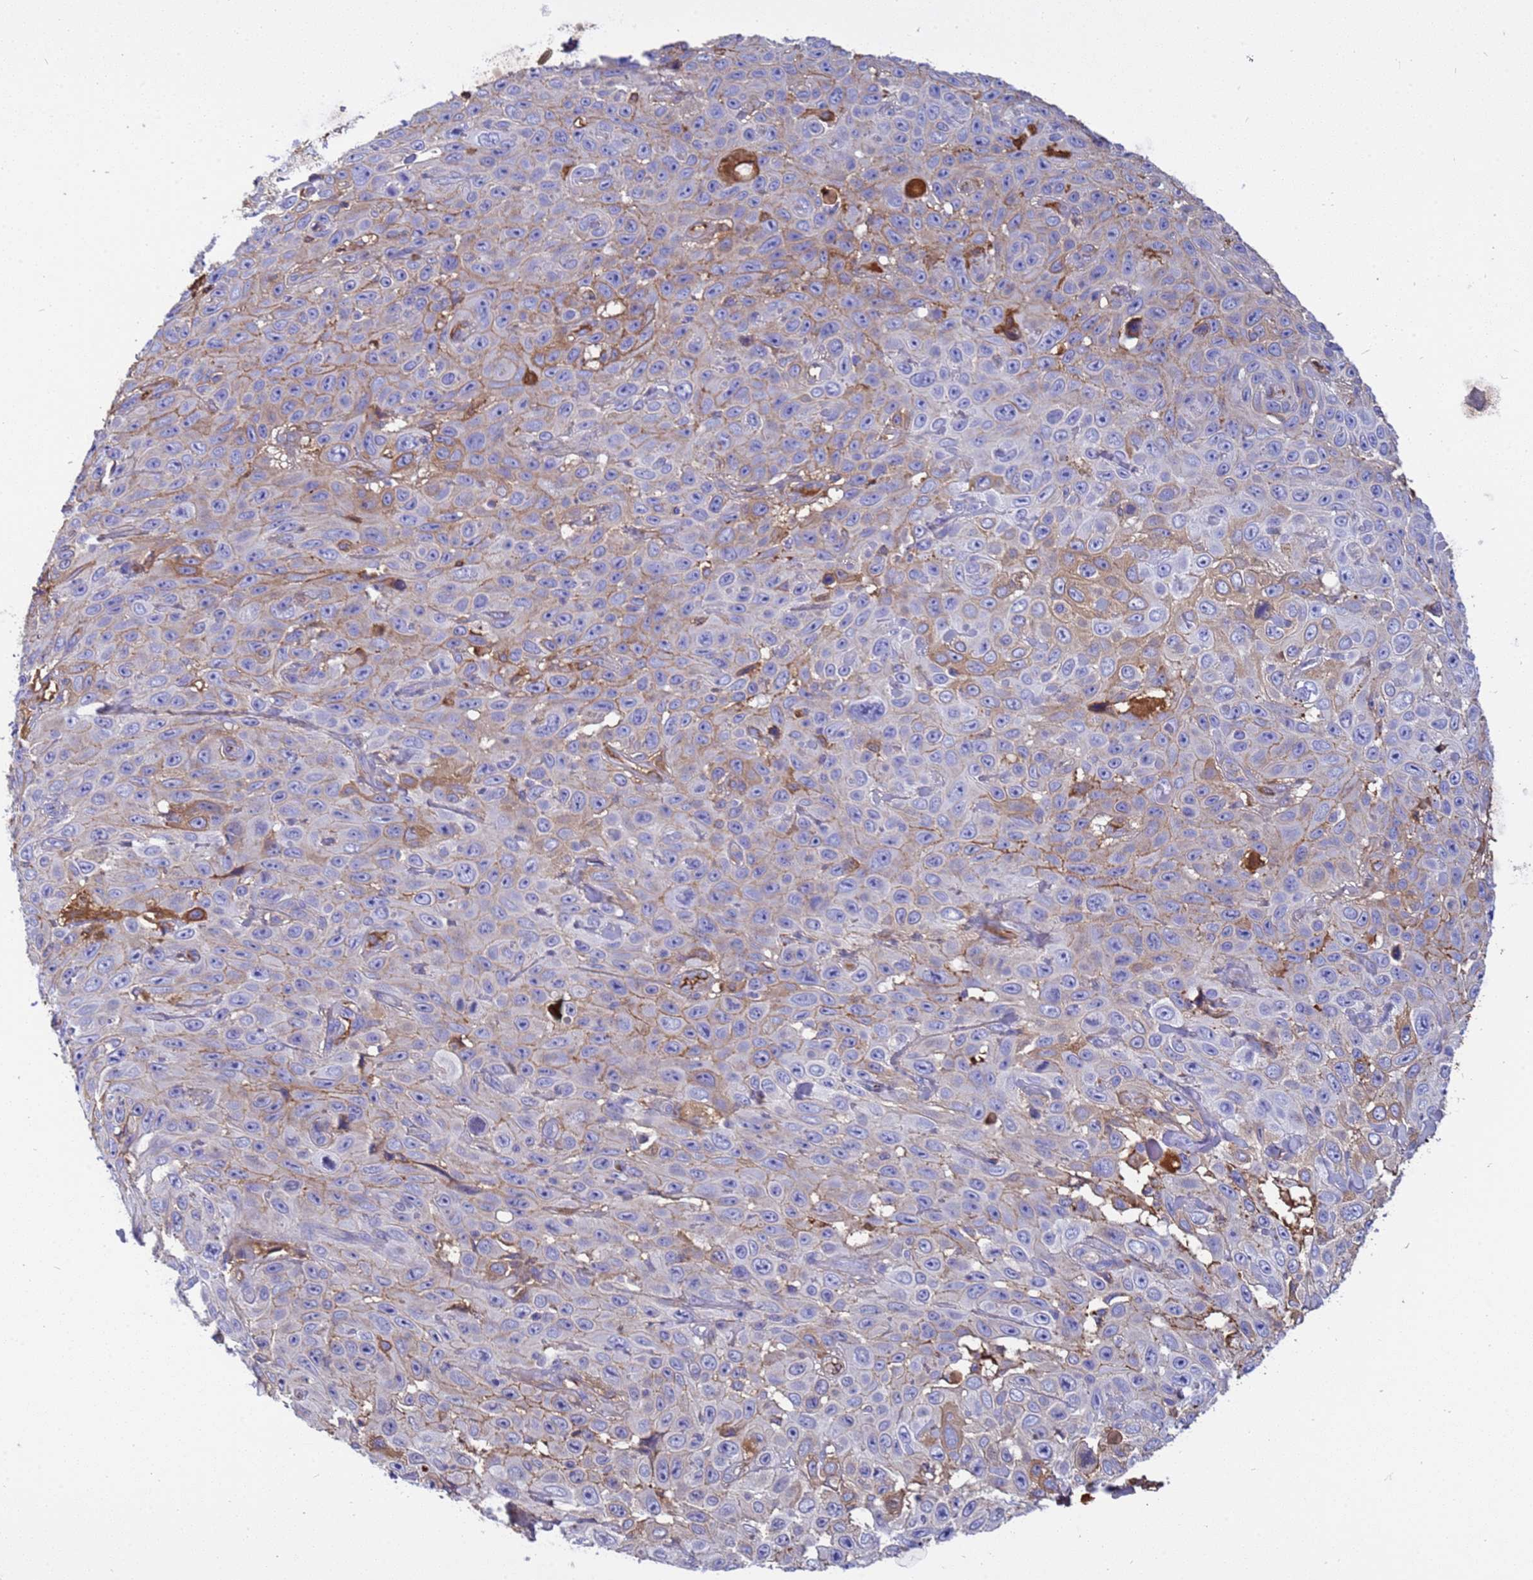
{"staining": {"intensity": "moderate", "quantity": "<25%", "location": "cytoplasmic/membranous"}, "tissue": "skin cancer", "cell_type": "Tumor cells", "image_type": "cancer", "snomed": [{"axis": "morphology", "description": "Squamous cell carcinoma, NOS"}, {"axis": "topography", "description": "Skin"}], "caption": "Immunohistochemical staining of skin cancer (squamous cell carcinoma) reveals low levels of moderate cytoplasmic/membranous positivity in about <25% of tumor cells.", "gene": "H1-7", "patient": {"sex": "male", "age": 82}}